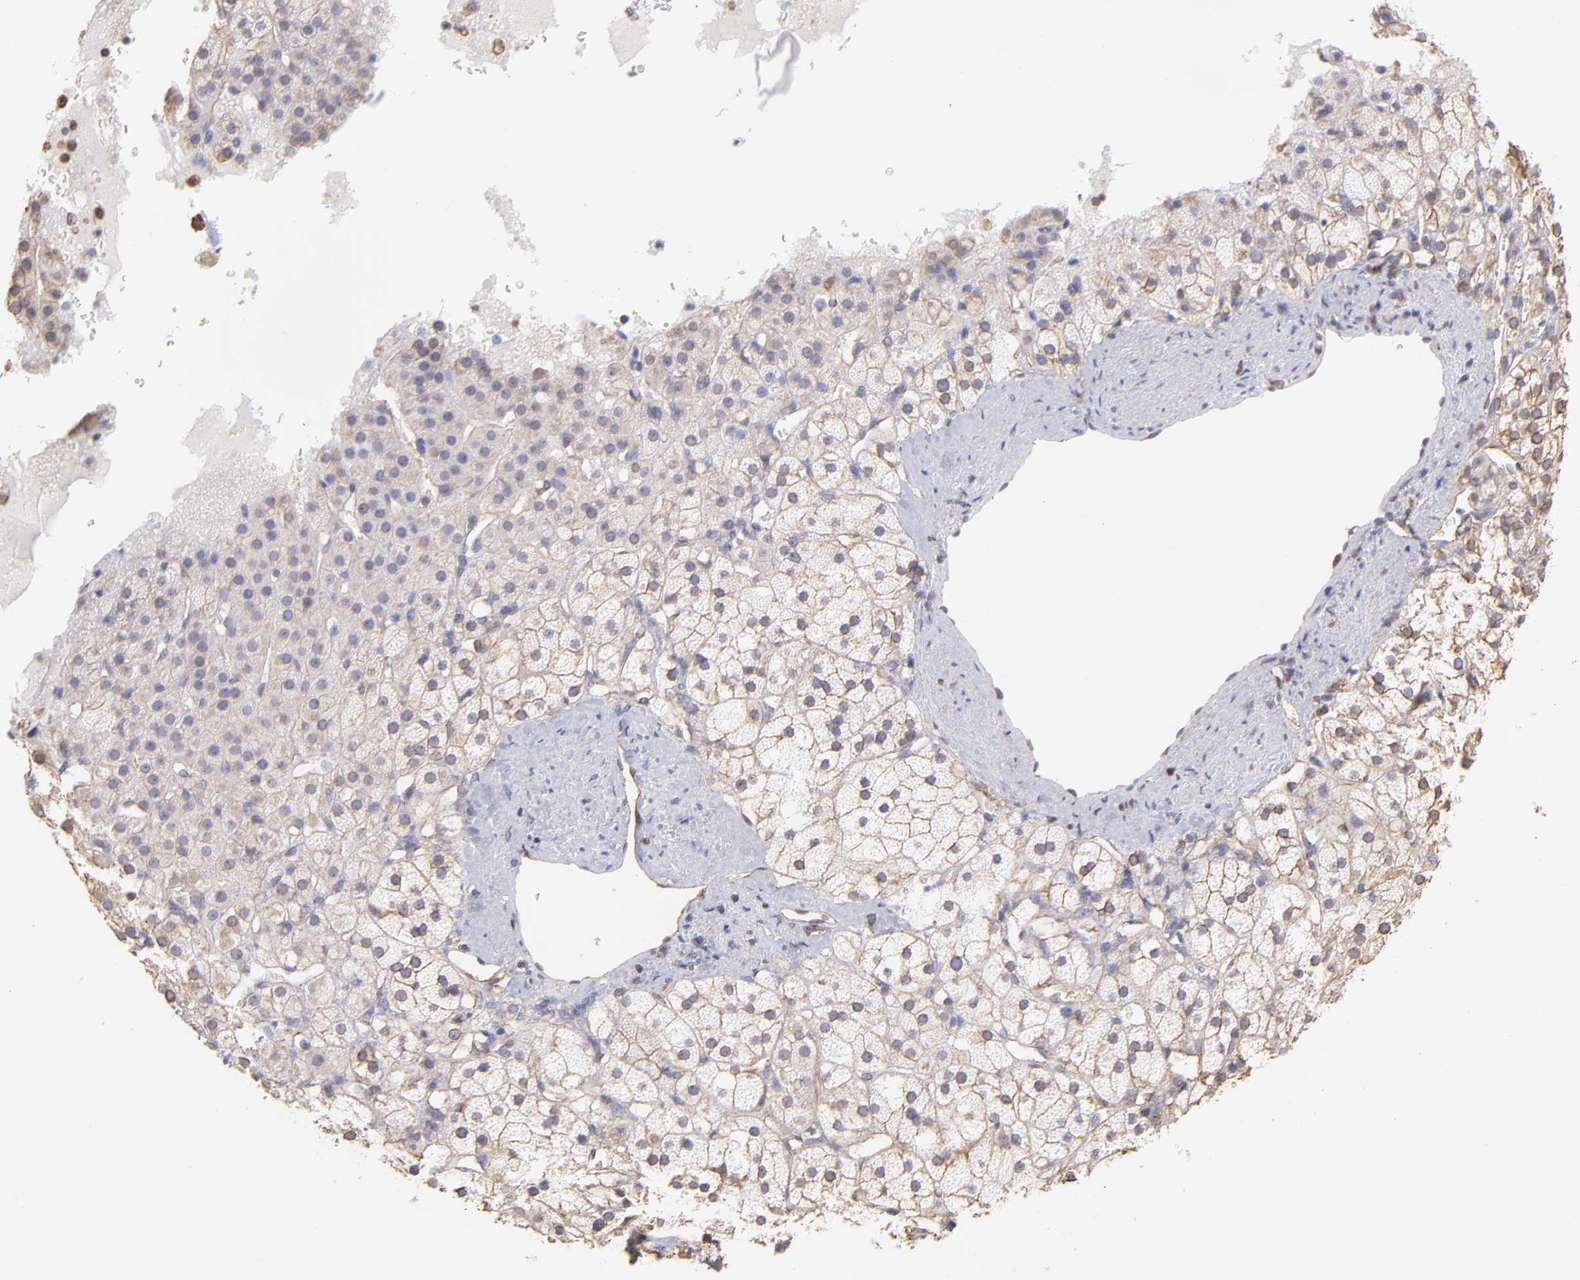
{"staining": {"intensity": "weak", "quantity": "25%-75%", "location": "cytoplasmic/membranous"}, "tissue": "adrenal gland", "cell_type": "Glandular cells", "image_type": "normal", "snomed": [{"axis": "morphology", "description": "Normal tissue, NOS"}, {"axis": "topography", "description": "Adrenal gland"}], "caption": "Protein expression analysis of unremarkable adrenal gland shows weak cytoplasmic/membranous expression in approximately 25%-75% of glandular cells.", "gene": "PLEC", "patient": {"sex": "male", "age": 35}}